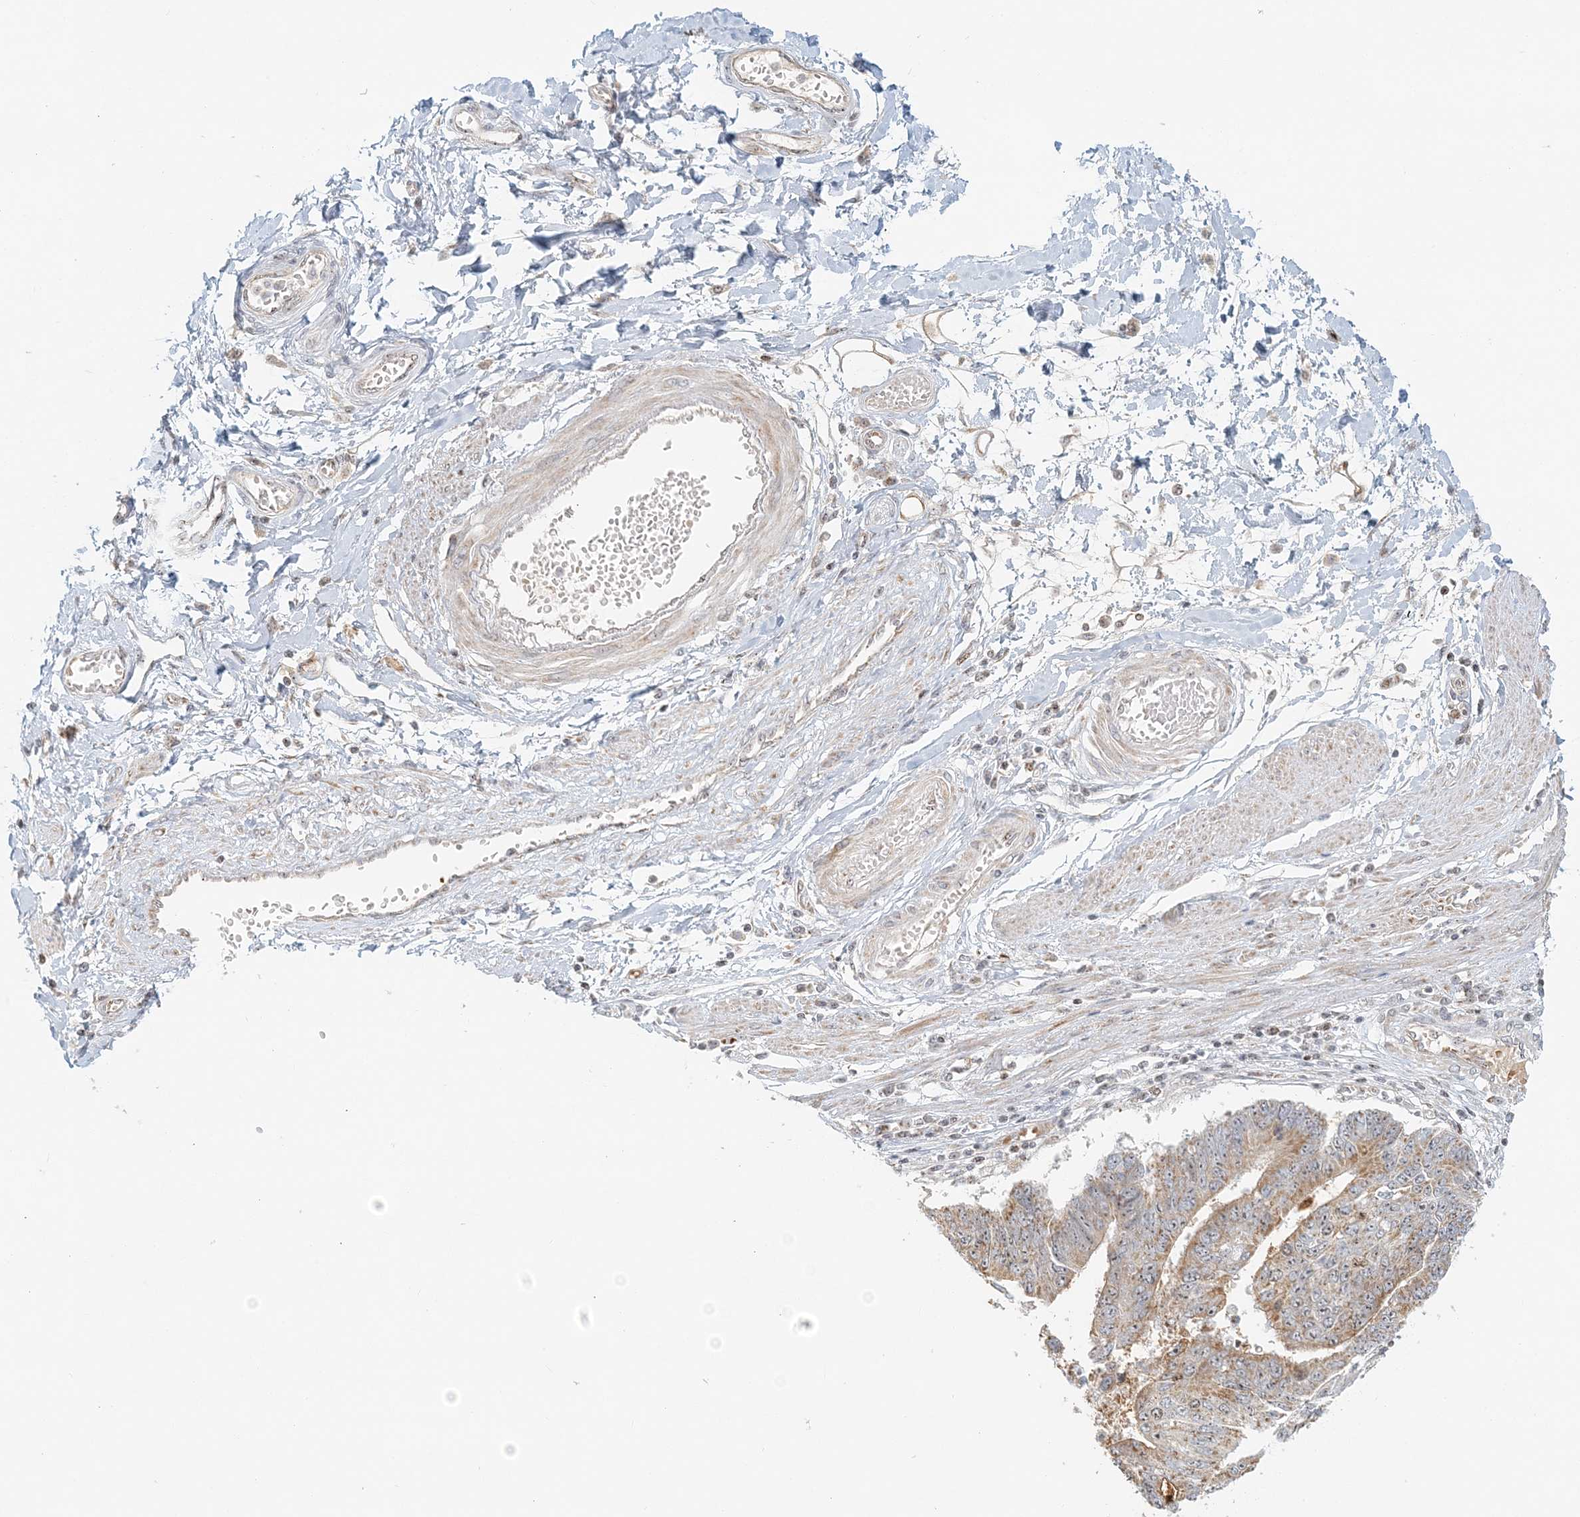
{"staining": {"intensity": "weak", "quantity": "25%-75%", "location": "cytoplasmic/membranous,nuclear"}, "tissue": "stomach cancer", "cell_type": "Tumor cells", "image_type": "cancer", "snomed": [{"axis": "morphology", "description": "Adenocarcinoma, NOS"}, {"axis": "topography", "description": "Stomach"}], "caption": "Immunohistochemical staining of human stomach adenocarcinoma demonstrates low levels of weak cytoplasmic/membranous and nuclear protein expression in about 25%-75% of tumor cells.", "gene": "UBE2F", "patient": {"sex": "male", "age": 59}}